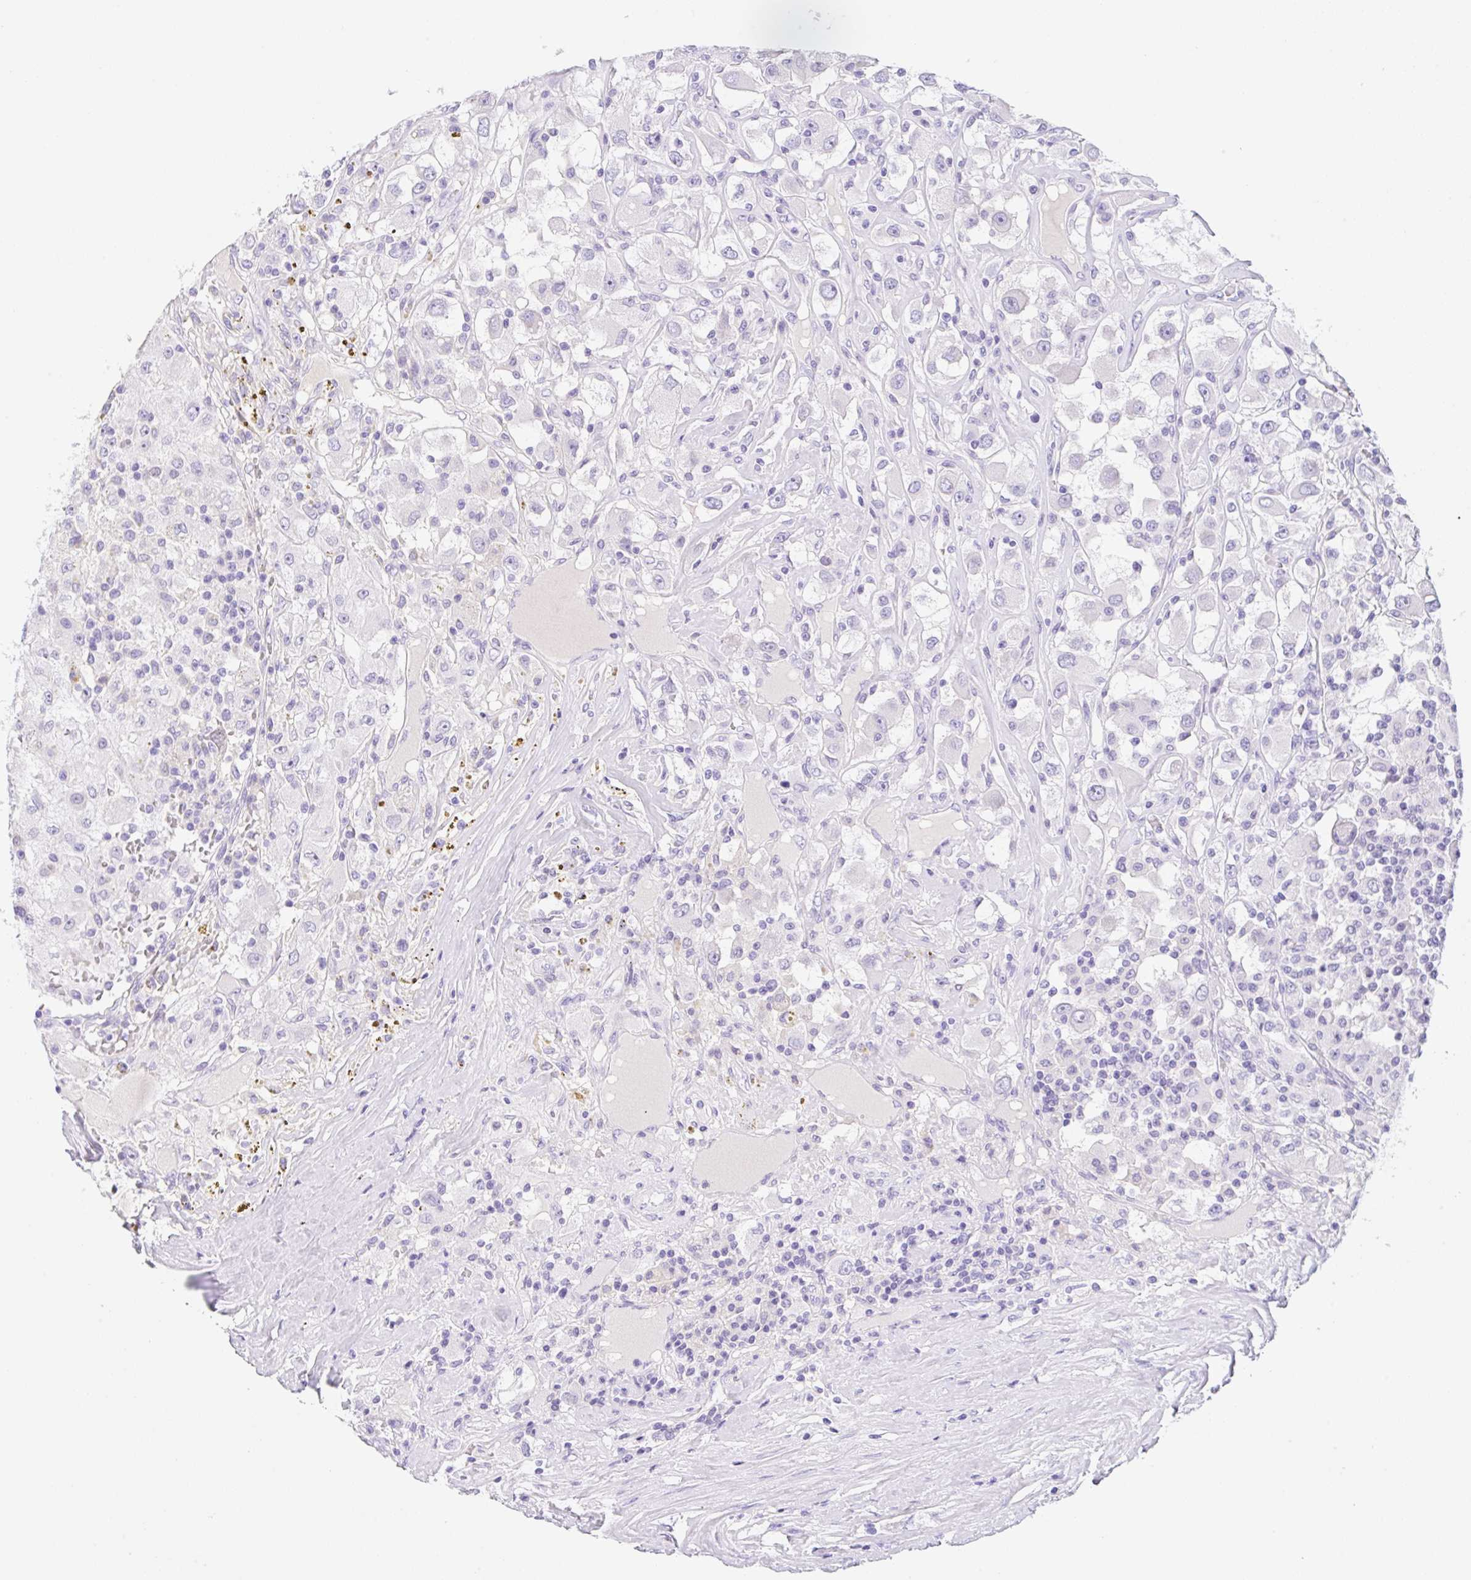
{"staining": {"intensity": "negative", "quantity": "none", "location": "none"}, "tissue": "renal cancer", "cell_type": "Tumor cells", "image_type": "cancer", "snomed": [{"axis": "morphology", "description": "Adenocarcinoma, NOS"}, {"axis": "topography", "description": "Kidney"}], "caption": "IHC micrograph of adenocarcinoma (renal) stained for a protein (brown), which reveals no staining in tumor cells. (DAB immunohistochemistry (IHC), high magnification).", "gene": "KLK8", "patient": {"sex": "female", "age": 67}}